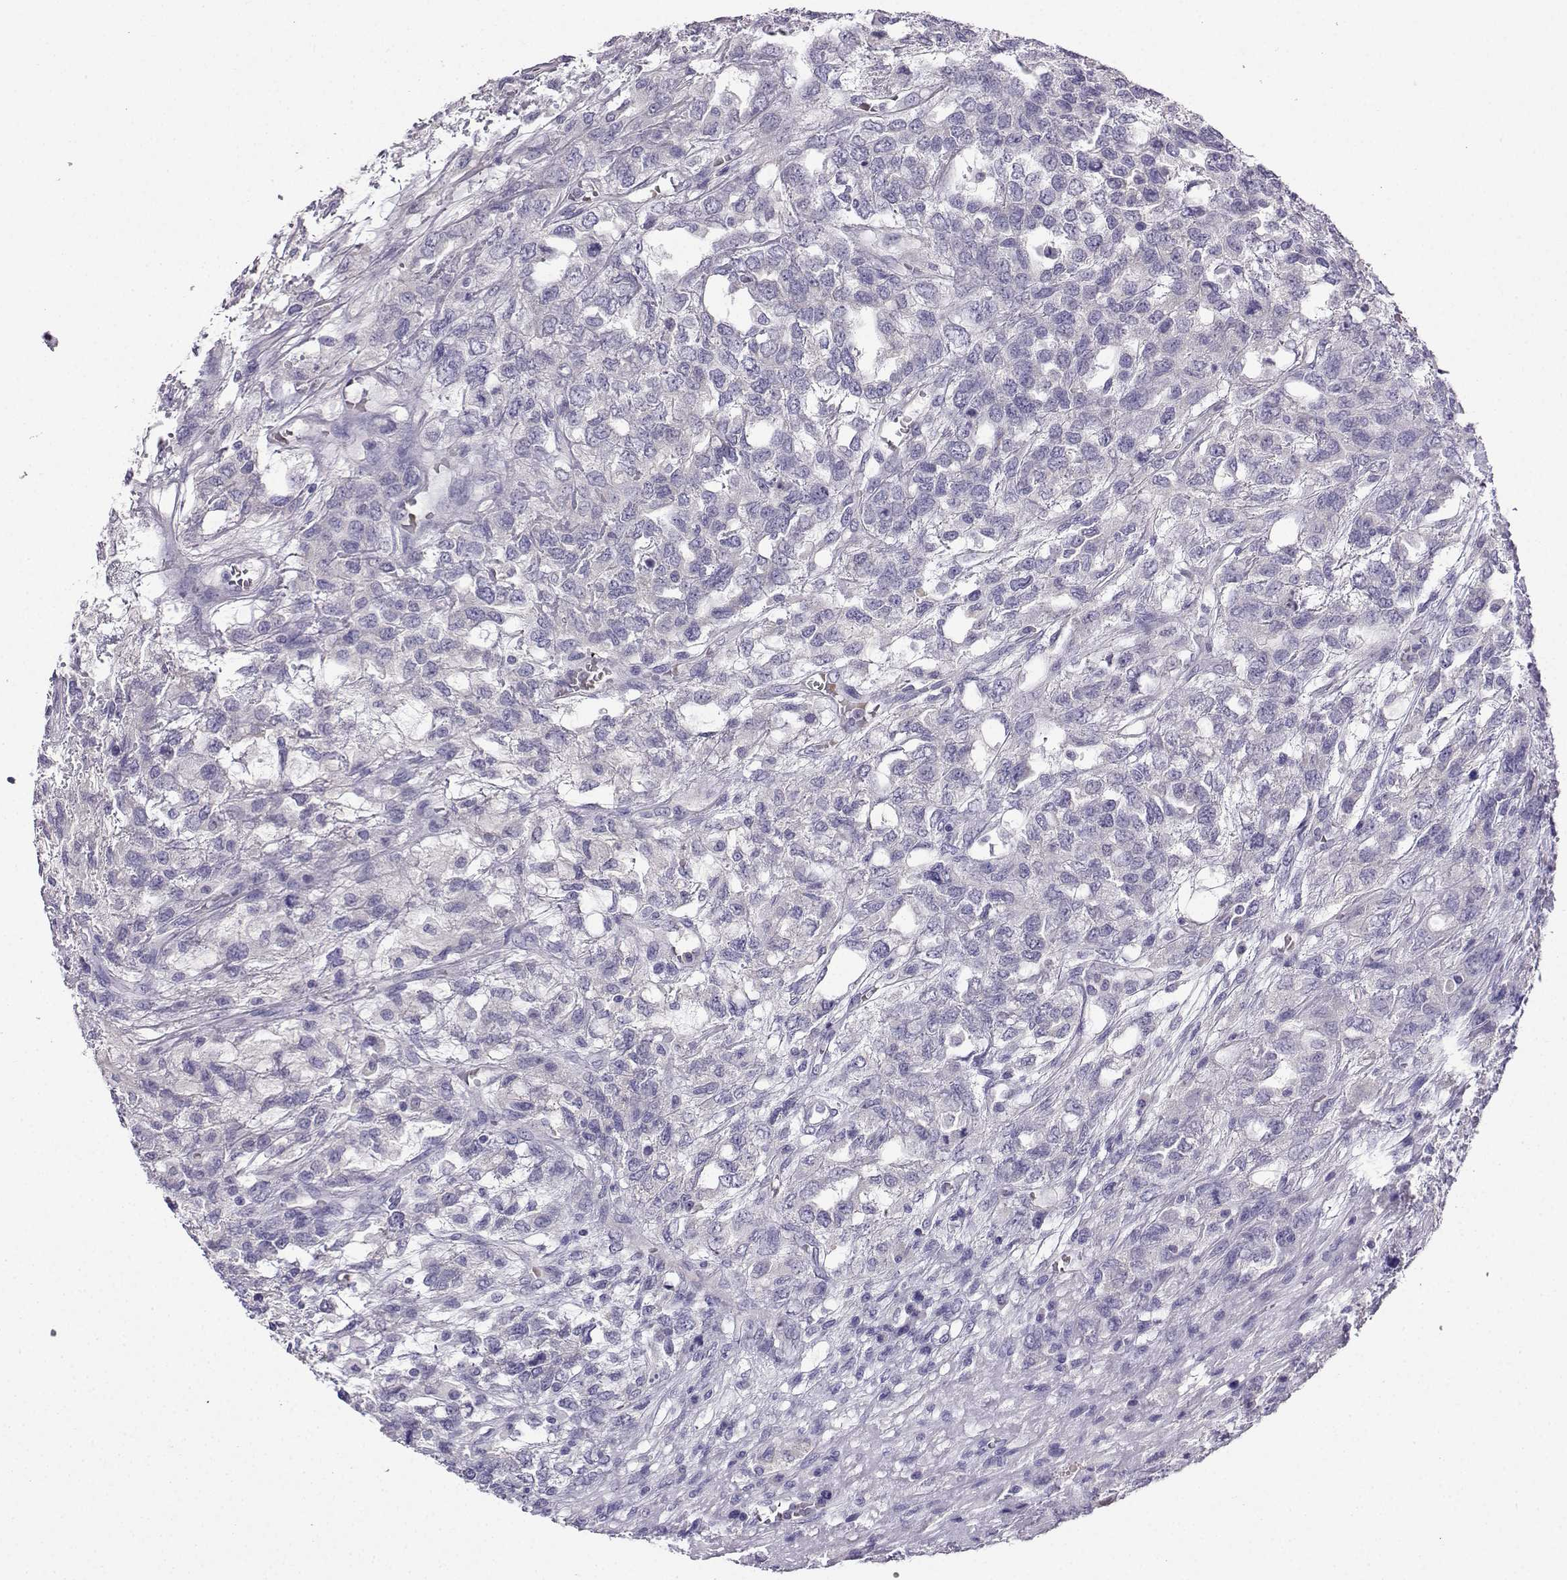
{"staining": {"intensity": "negative", "quantity": "none", "location": "none"}, "tissue": "testis cancer", "cell_type": "Tumor cells", "image_type": "cancer", "snomed": [{"axis": "morphology", "description": "Seminoma, NOS"}, {"axis": "topography", "description": "Testis"}], "caption": "Immunohistochemical staining of testis cancer (seminoma) displays no significant staining in tumor cells.", "gene": "LINGO1", "patient": {"sex": "male", "age": 52}}